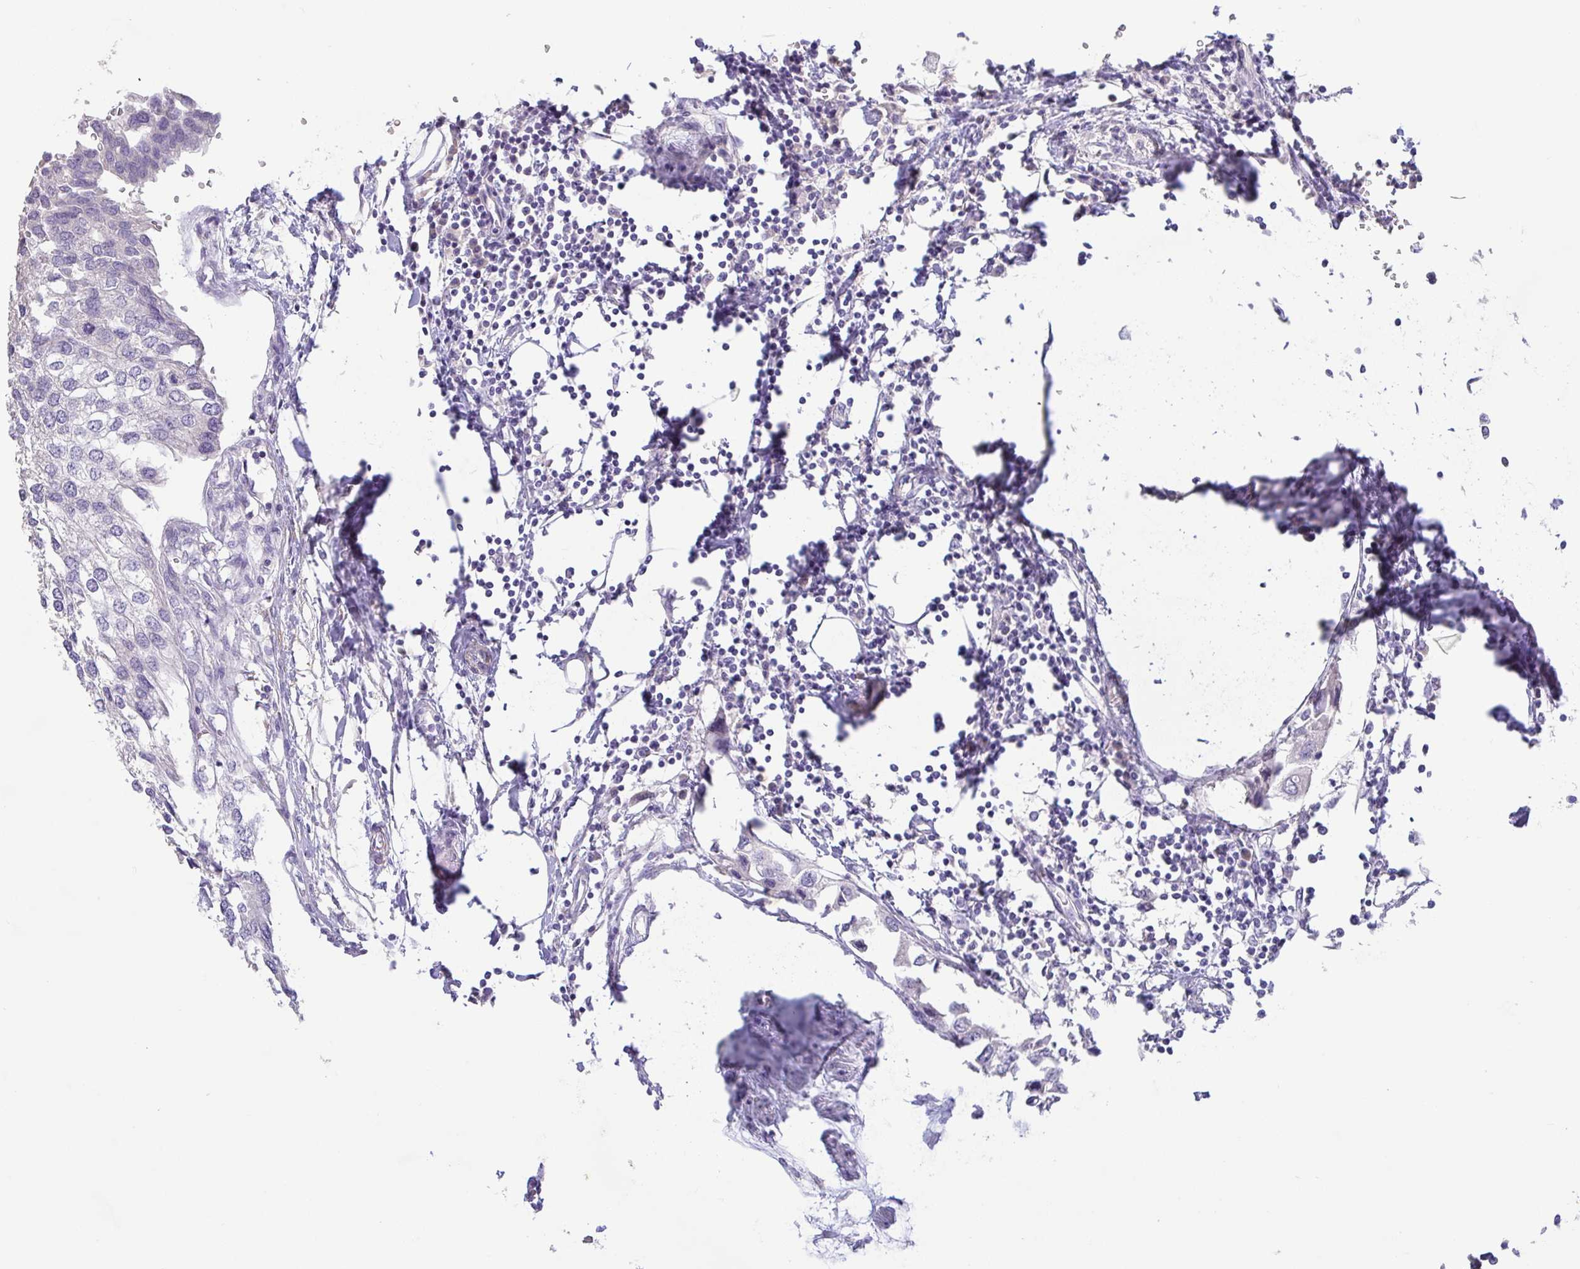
{"staining": {"intensity": "negative", "quantity": "none", "location": "none"}, "tissue": "urothelial cancer", "cell_type": "Tumor cells", "image_type": "cancer", "snomed": [{"axis": "morphology", "description": "Urothelial carcinoma, High grade"}, {"axis": "topography", "description": "Urinary bladder"}], "caption": "A histopathology image of human high-grade urothelial carcinoma is negative for staining in tumor cells. (Stains: DAB (3,3'-diaminobenzidine) IHC with hematoxylin counter stain, Microscopy: brightfield microscopy at high magnification).", "gene": "PYGM", "patient": {"sex": "male", "age": 64}}